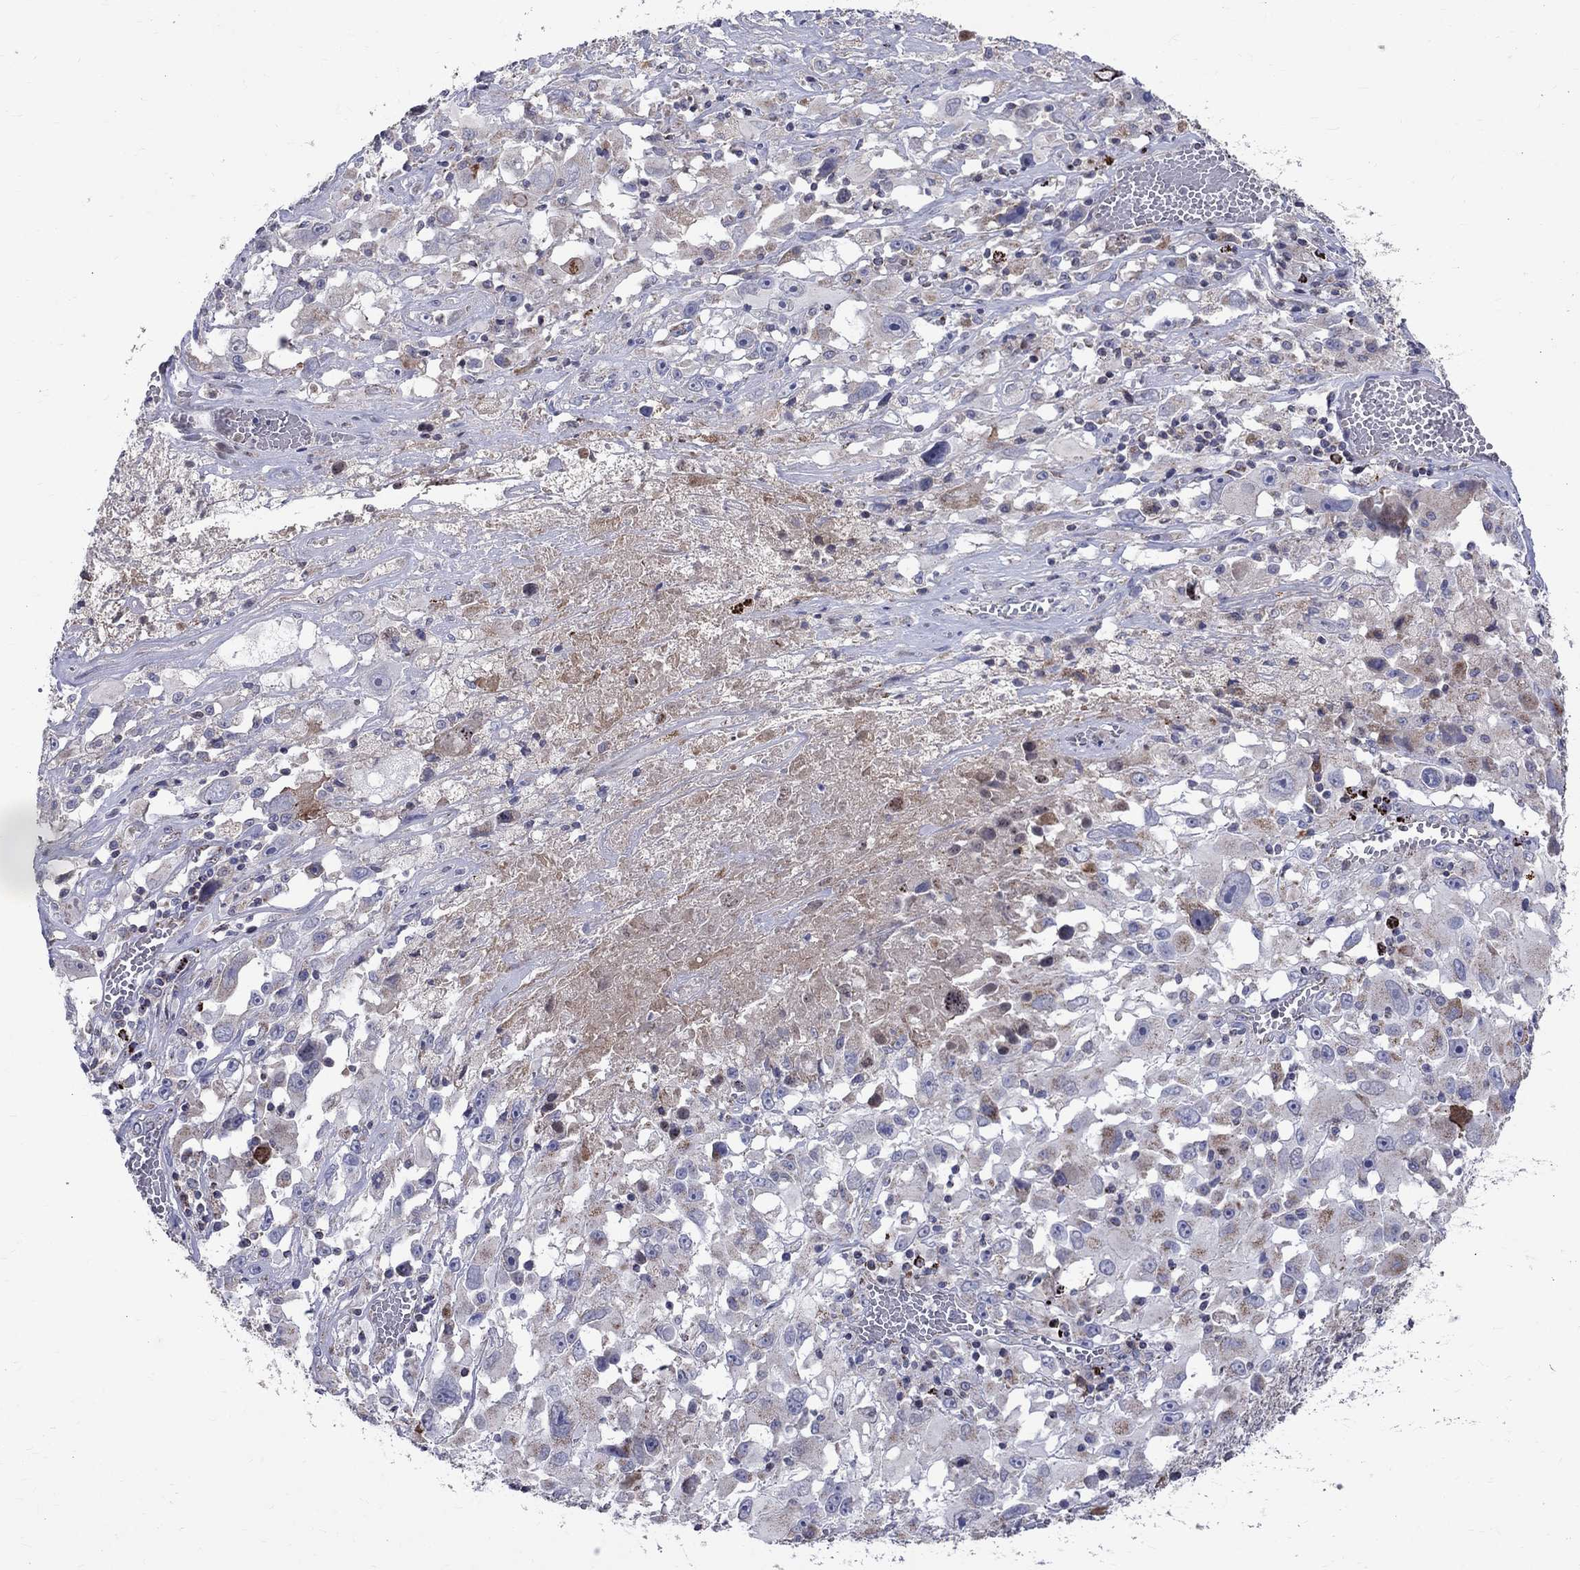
{"staining": {"intensity": "negative", "quantity": "none", "location": "none"}, "tissue": "melanoma", "cell_type": "Tumor cells", "image_type": "cancer", "snomed": [{"axis": "morphology", "description": "Malignant melanoma, Metastatic site"}, {"axis": "topography", "description": "Soft tissue"}], "caption": "This is an IHC micrograph of human malignant melanoma (metastatic site). There is no staining in tumor cells.", "gene": "SLC4A10", "patient": {"sex": "male", "age": 50}}